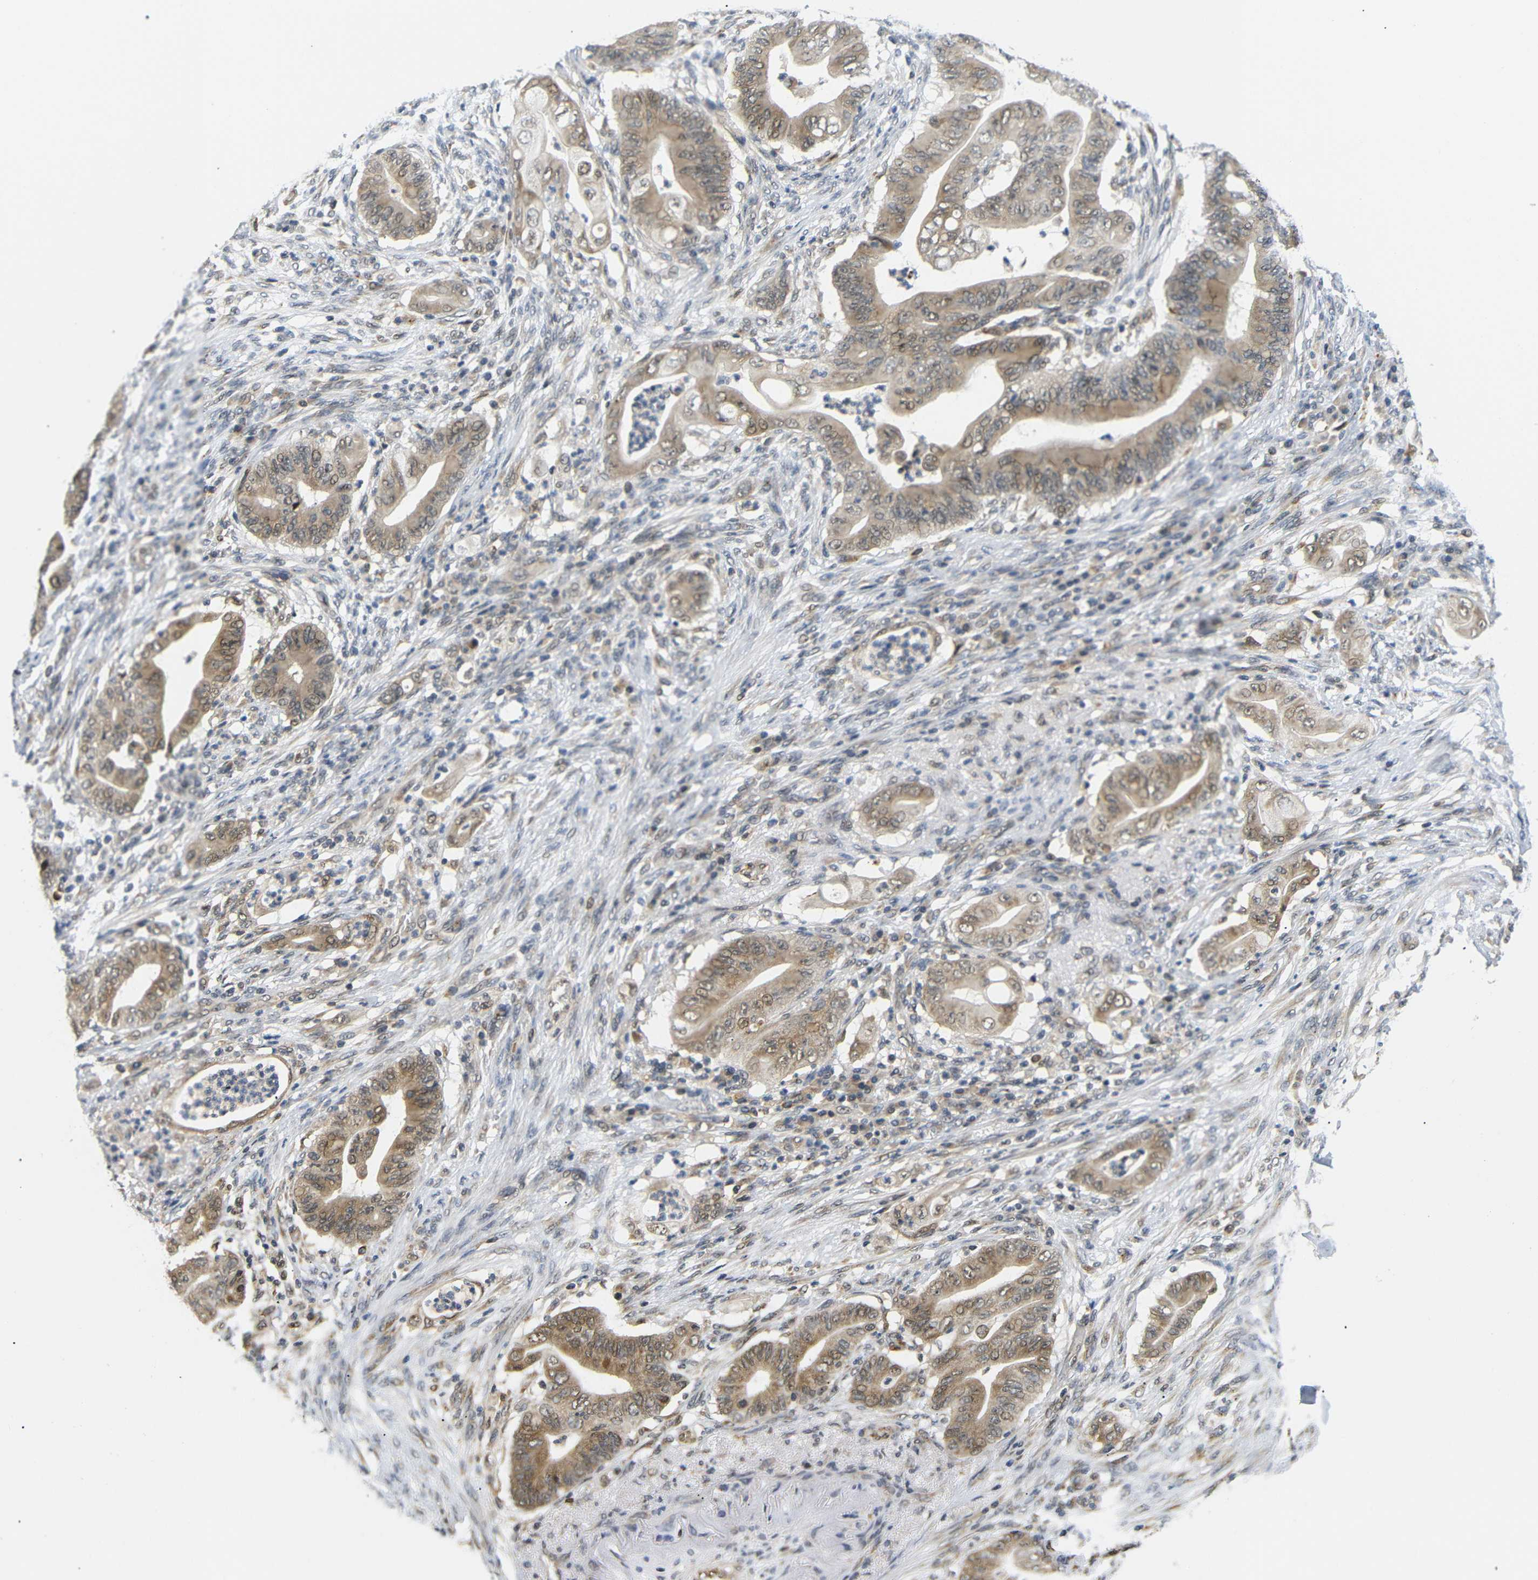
{"staining": {"intensity": "moderate", "quantity": ">75%", "location": "cytoplasmic/membranous,nuclear"}, "tissue": "stomach cancer", "cell_type": "Tumor cells", "image_type": "cancer", "snomed": [{"axis": "morphology", "description": "Adenocarcinoma, NOS"}, {"axis": "topography", "description": "Stomach"}], "caption": "Immunohistochemical staining of stomach cancer exhibits medium levels of moderate cytoplasmic/membranous and nuclear protein staining in approximately >75% of tumor cells.", "gene": "GJA5", "patient": {"sex": "female", "age": 73}}